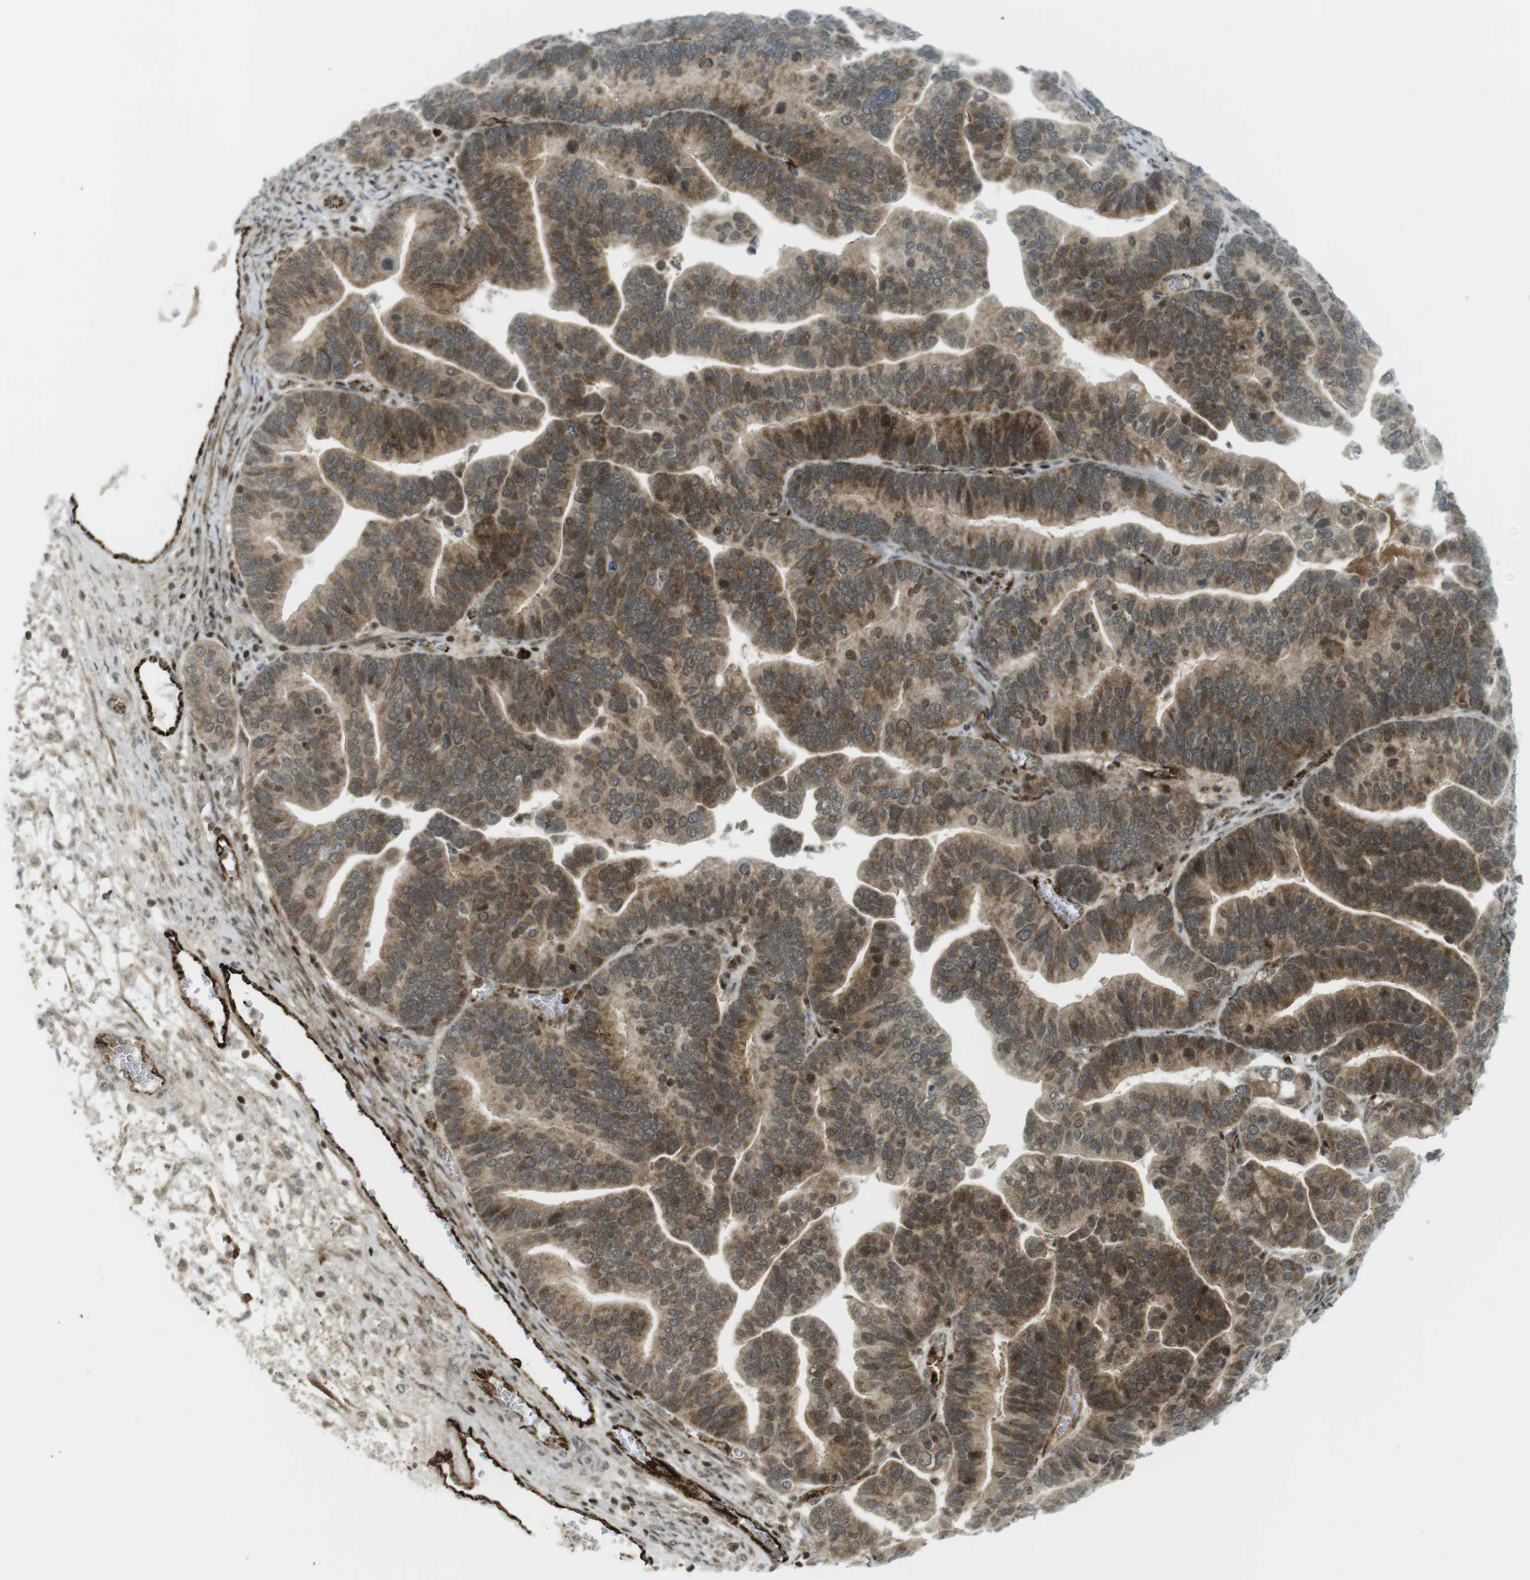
{"staining": {"intensity": "moderate", "quantity": ">75%", "location": "cytoplasmic/membranous,nuclear"}, "tissue": "ovarian cancer", "cell_type": "Tumor cells", "image_type": "cancer", "snomed": [{"axis": "morphology", "description": "Cystadenocarcinoma, serous, NOS"}, {"axis": "topography", "description": "Ovary"}], "caption": "This is a photomicrograph of immunohistochemistry (IHC) staining of ovarian cancer, which shows moderate expression in the cytoplasmic/membranous and nuclear of tumor cells.", "gene": "PPP1R13B", "patient": {"sex": "female", "age": 56}}